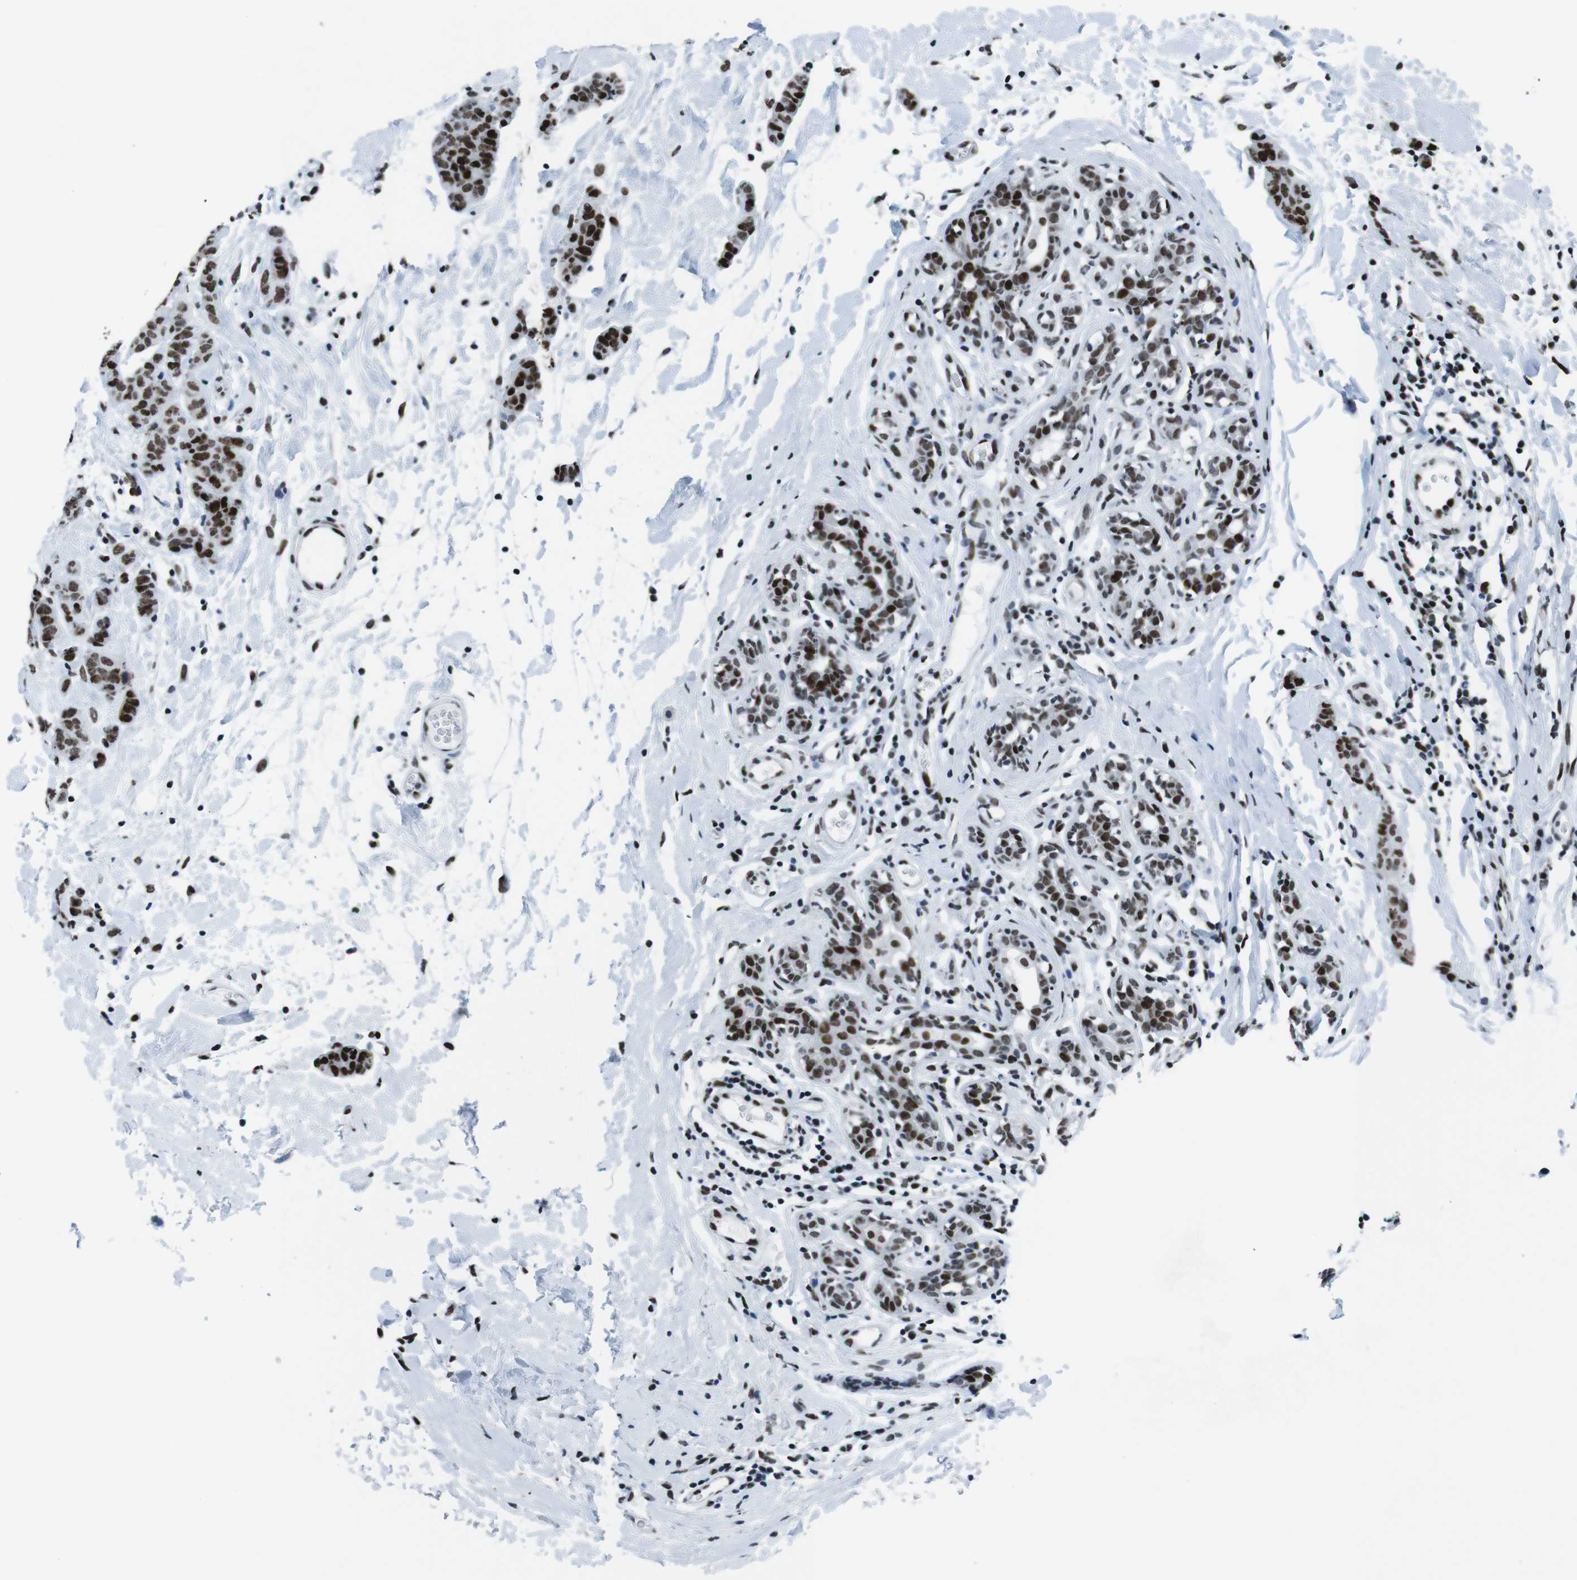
{"staining": {"intensity": "moderate", "quantity": ">75%", "location": "nuclear"}, "tissue": "breast cancer", "cell_type": "Tumor cells", "image_type": "cancer", "snomed": [{"axis": "morphology", "description": "Normal tissue, NOS"}, {"axis": "morphology", "description": "Duct carcinoma"}, {"axis": "topography", "description": "Breast"}], "caption": "Immunohistochemistry (DAB (3,3'-diaminobenzidine)) staining of human breast cancer demonstrates moderate nuclear protein expression in approximately >75% of tumor cells. The protein is stained brown, and the nuclei are stained in blue (DAB (3,3'-diaminobenzidine) IHC with brightfield microscopy, high magnification).", "gene": "CITED2", "patient": {"sex": "female", "age": 40}}